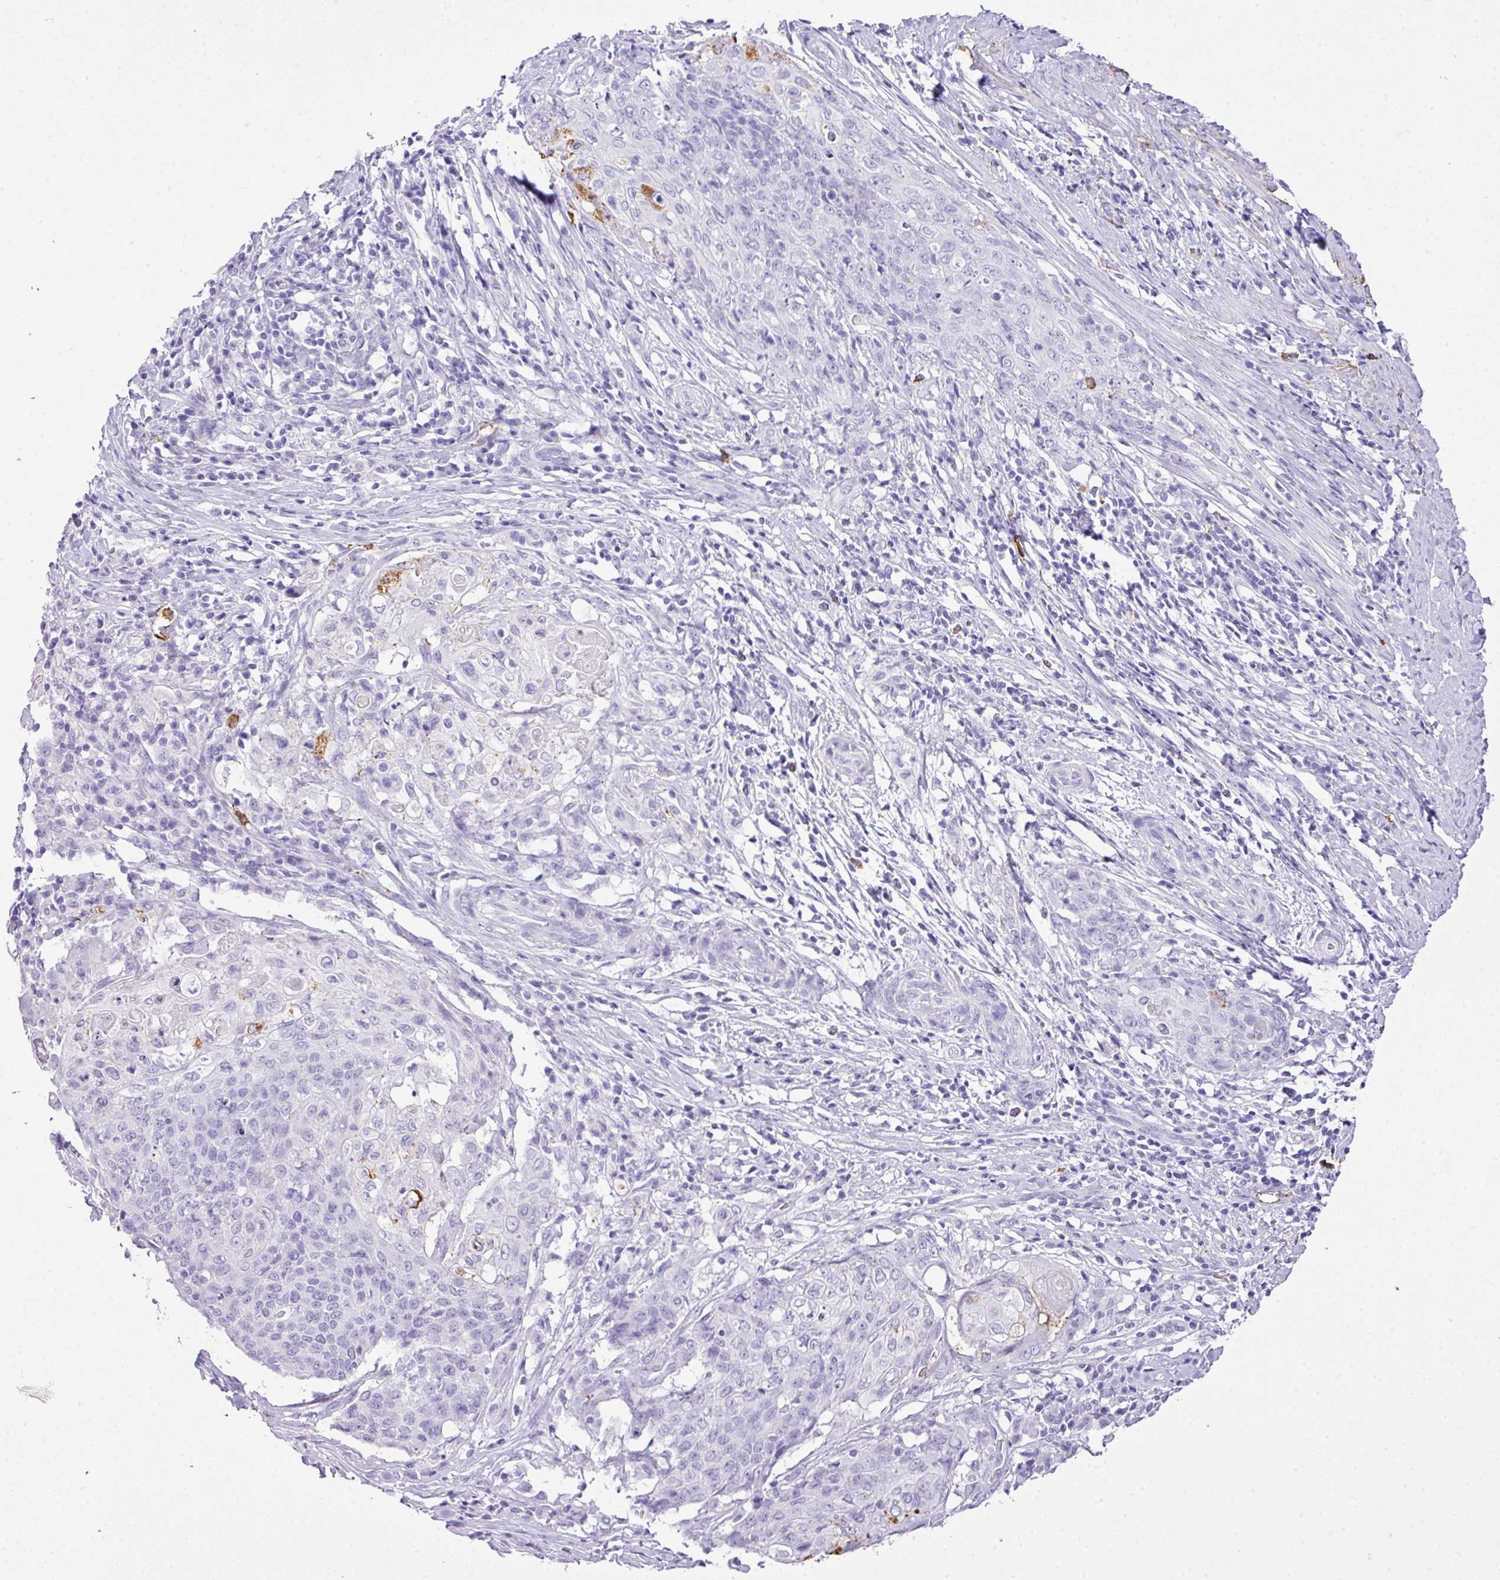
{"staining": {"intensity": "negative", "quantity": "none", "location": "none"}, "tissue": "cervical cancer", "cell_type": "Tumor cells", "image_type": "cancer", "snomed": [{"axis": "morphology", "description": "Squamous cell carcinoma, NOS"}, {"axis": "topography", "description": "Cervix"}], "caption": "A micrograph of cervical cancer (squamous cell carcinoma) stained for a protein exhibits no brown staining in tumor cells.", "gene": "KCNJ11", "patient": {"sex": "female", "age": 39}}